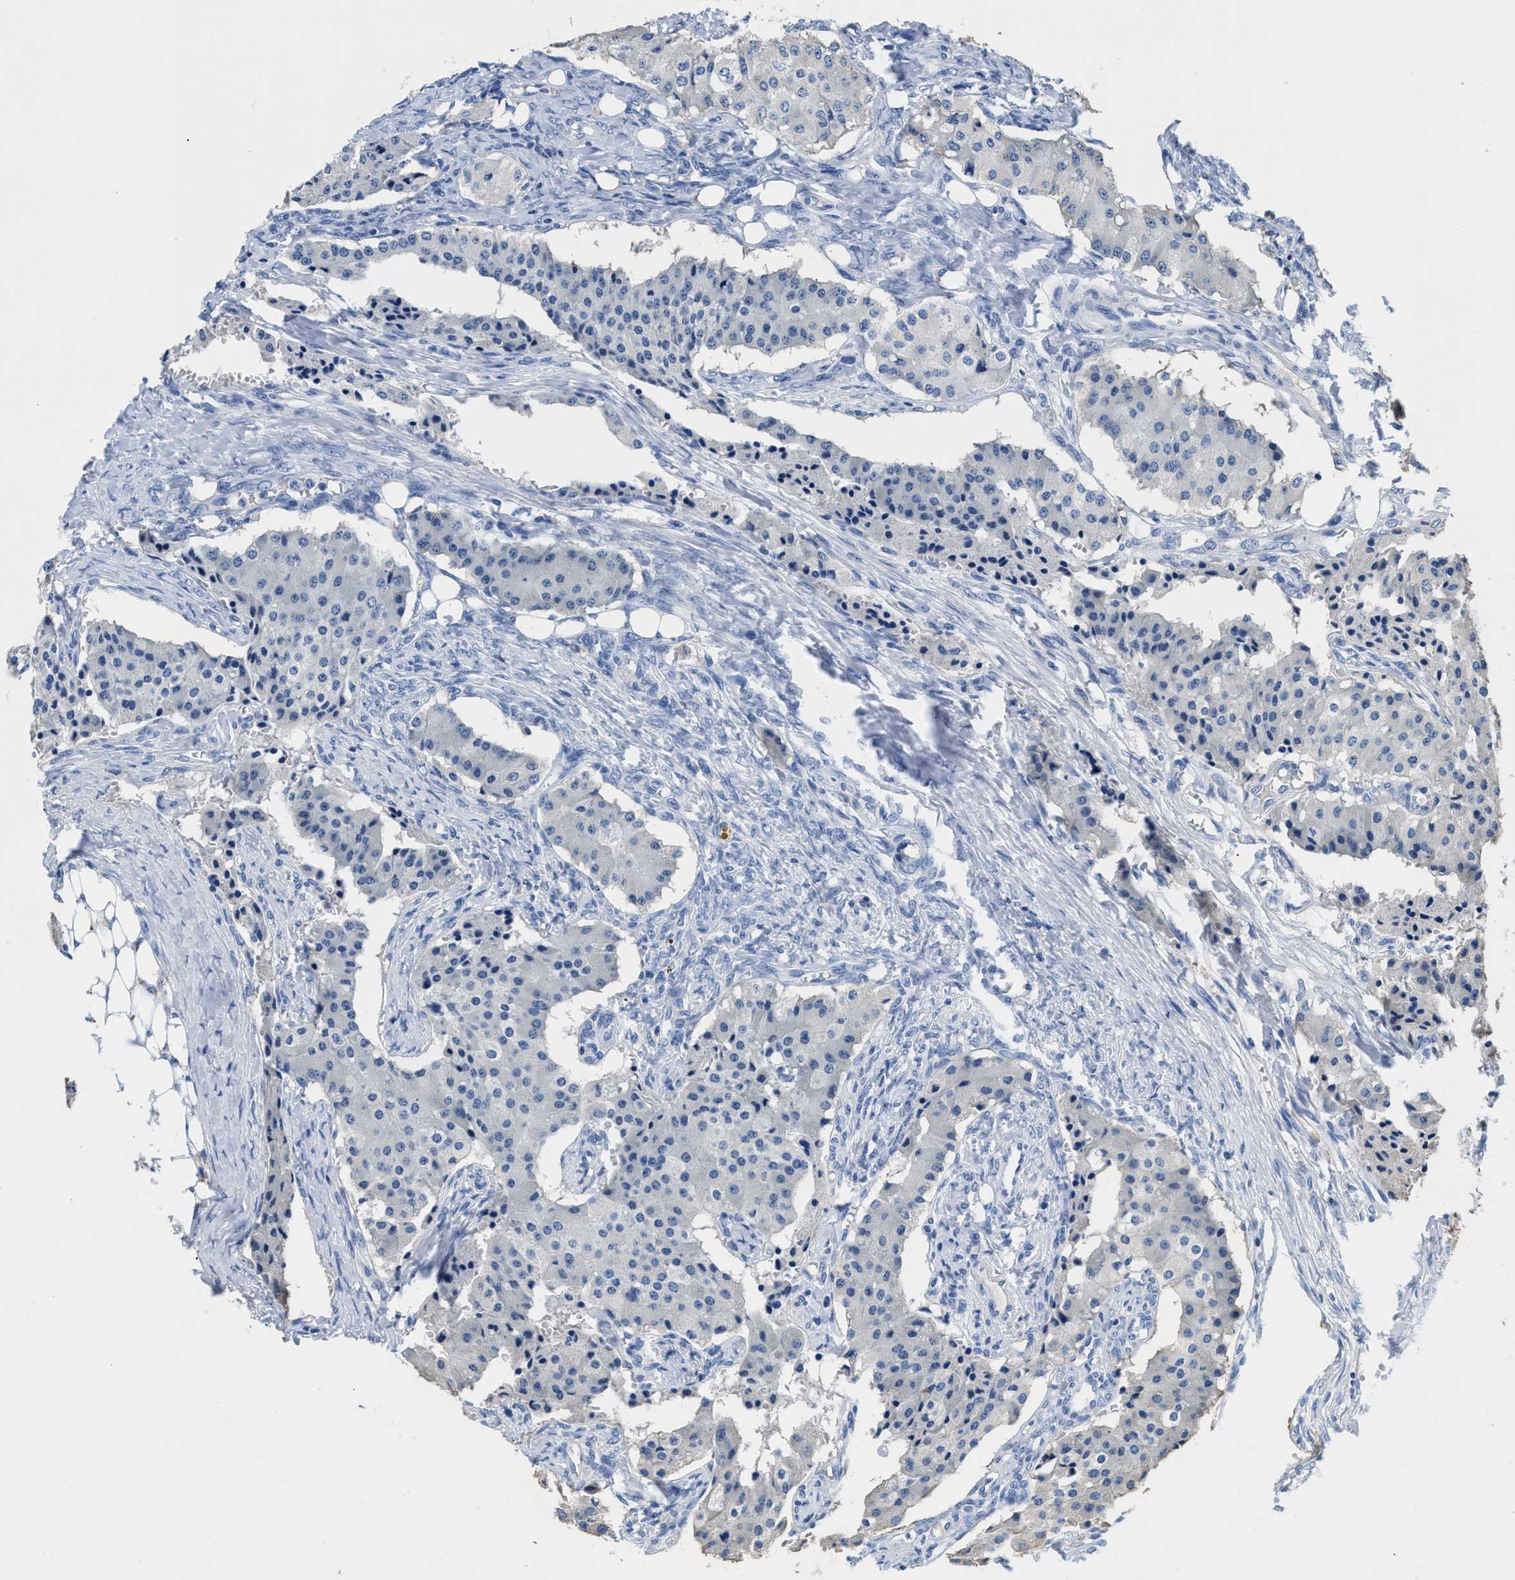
{"staining": {"intensity": "negative", "quantity": "none", "location": "none"}, "tissue": "carcinoid", "cell_type": "Tumor cells", "image_type": "cancer", "snomed": [{"axis": "morphology", "description": "Carcinoid, malignant, NOS"}, {"axis": "topography", "description": "Colon"}], "caption": "Protein analysis of carcinoid exhibits no significant expression in tumor cells.", "gene": "SLFN13", "patient": {"sex": "female", "age": 52}}